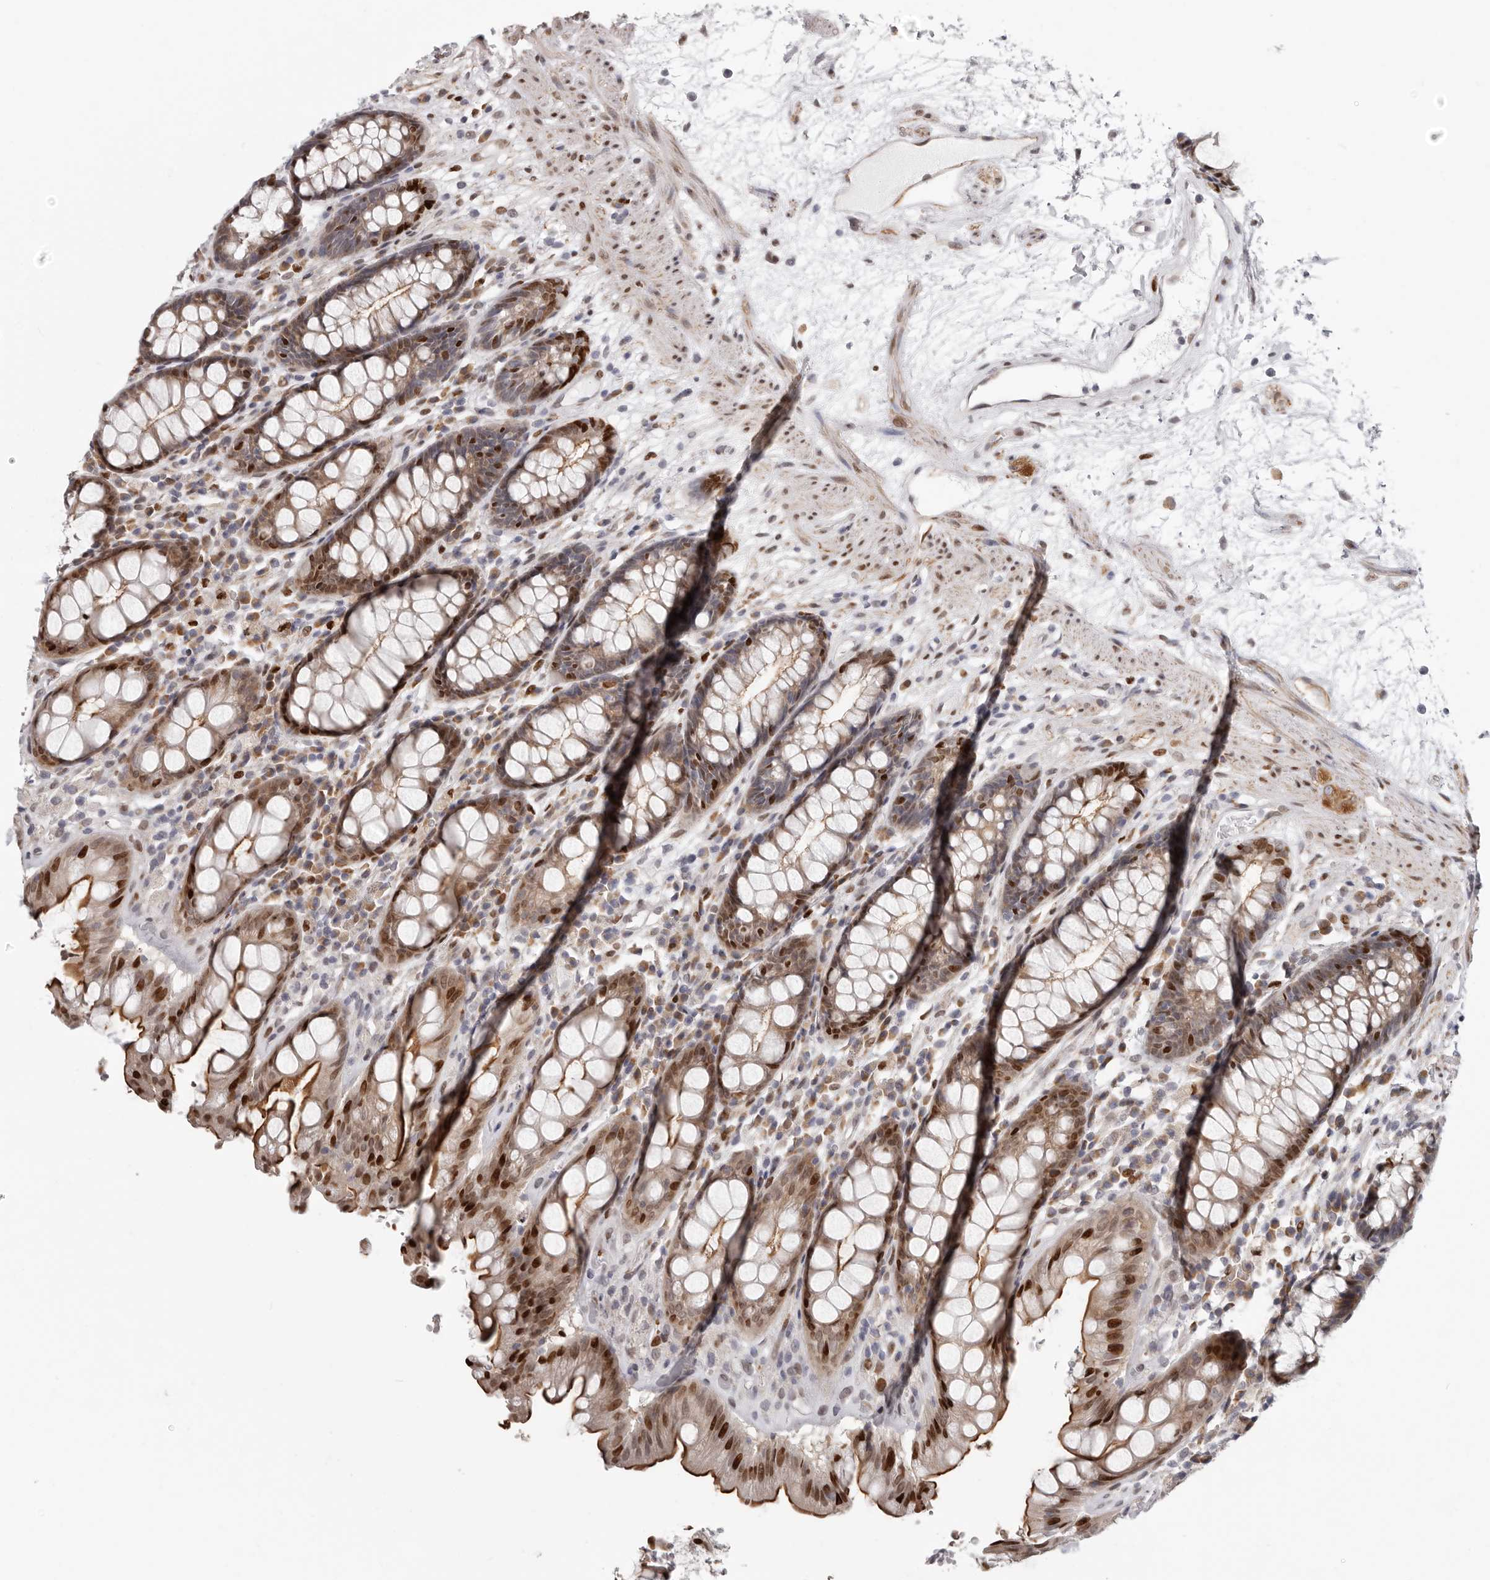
{"staining": {"intensity": "strong", "quantity": "25%-75%", "location": "cytoplasmic/membranous,nuclear"}, "tissue": "rectum", "cell_type": "Glandular cells", "image_type": "normal", "snomed": [{"axis": "morphology", "description": "Normal tissue, NOS"}, {"axis": "topography", "description": "Rectum"}], "caption": "High-power microscopy captured an immunohistochemistry (IHC) image of benign rectum, revealing strong cytoplasmic/membranous,nuclear staining in approximately 25%-75% of glandular cells. Using DAB (brown) and hematoxylin (blue) stains, captured at high magnification using brightfield microscopy.", "gene": "SRP19", "patient": {"sex": "male", "age": 64}}